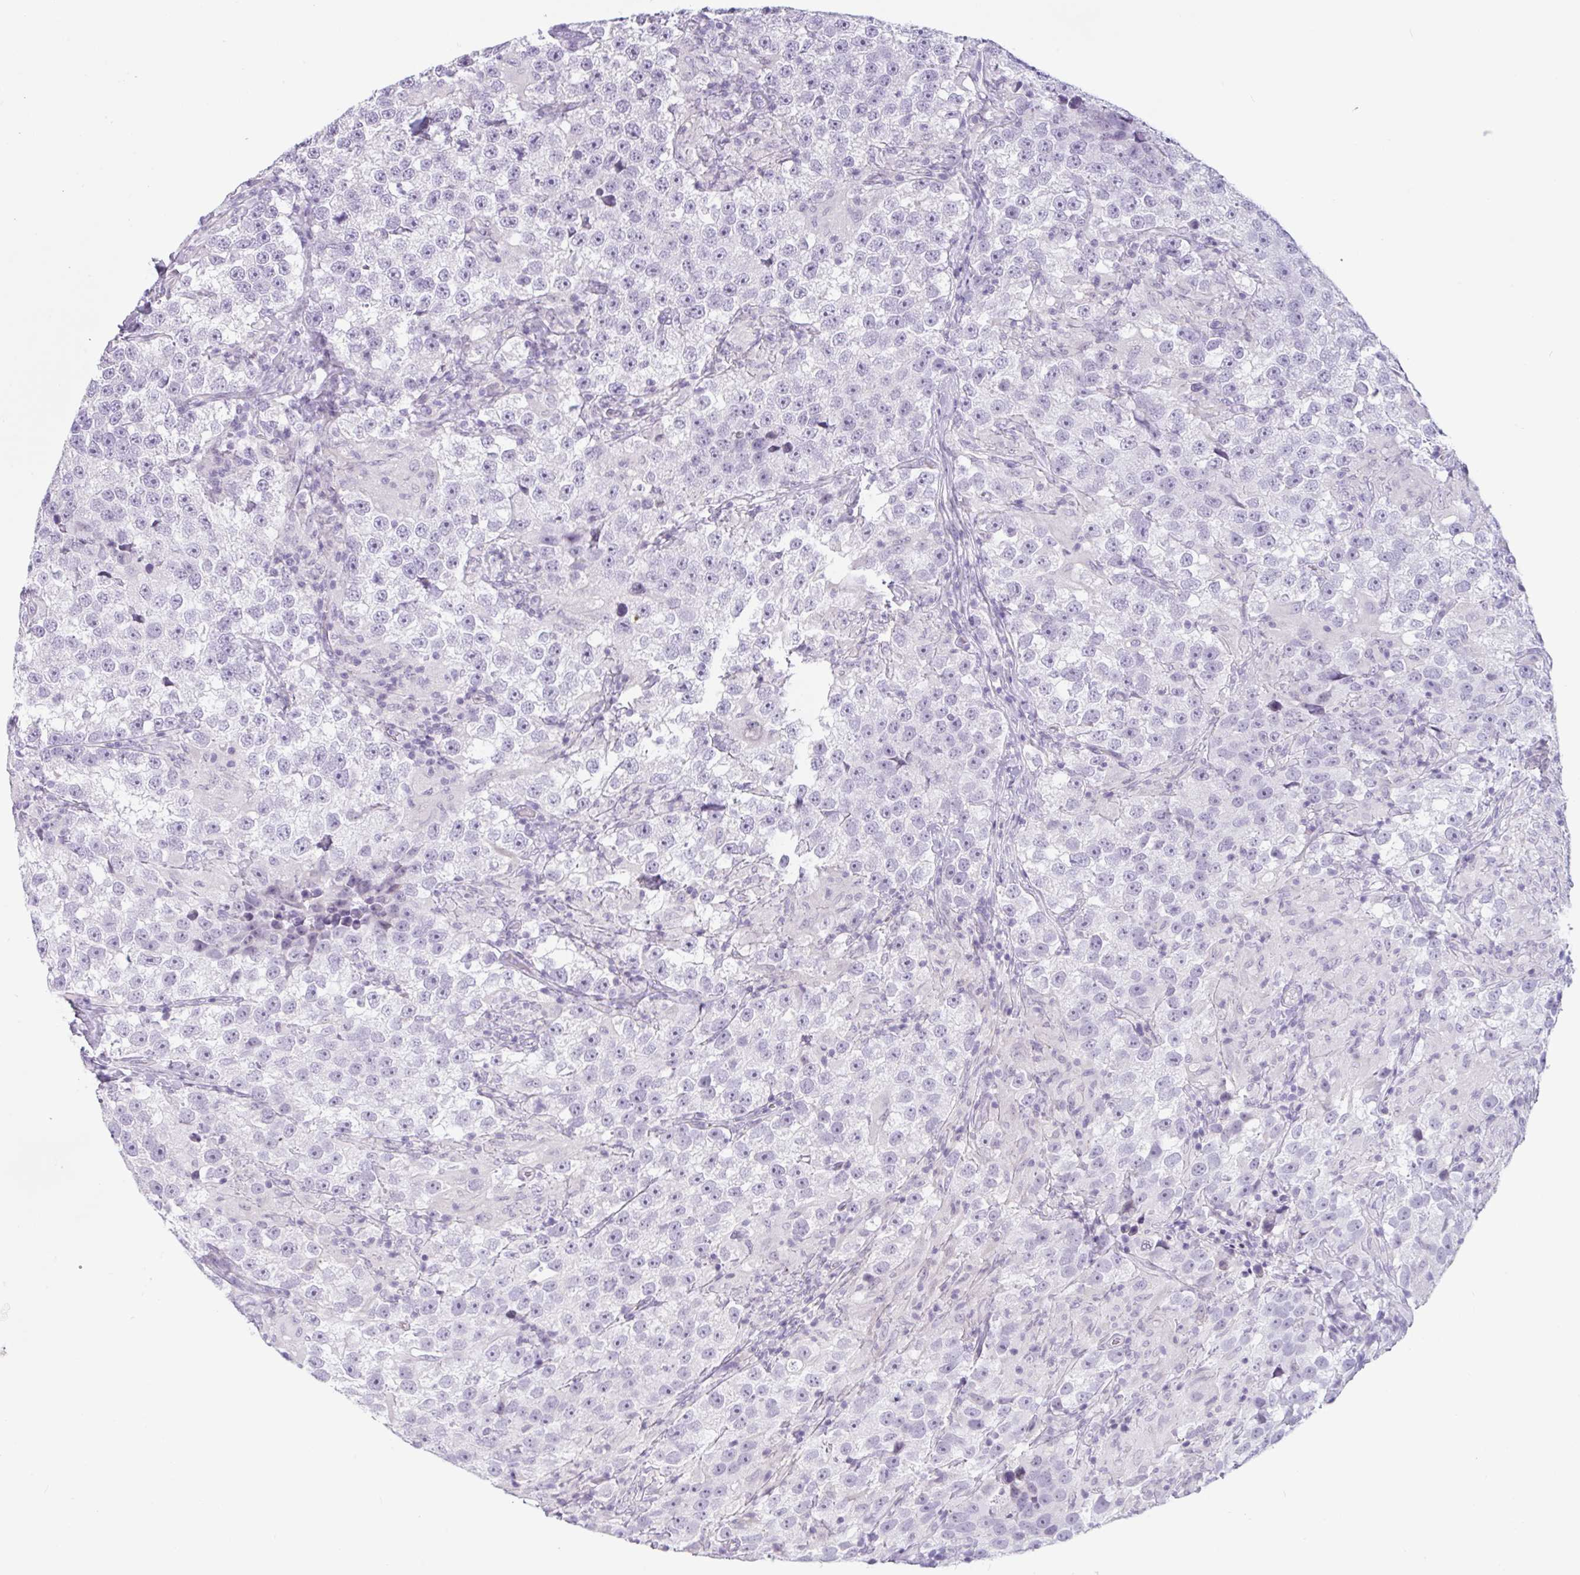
{"staining": {"intensity": "negative", "quantity": "none", "location": "none"}, "tissue": "testis cancer", "cell_type": "Tumor cells", "image_type": "cancer", "snomed": [{"axis": "morphology", "description": "Seminoma, NOS"}, {"axis": "topography", "description": "Testis"}], "caption": "Testis cancer (seminoma) was stained to show a protein in brown. There is no significant expression in tumor cells.", "gene": "CTSE", "patient": {"sex": "male", "age": 46}}